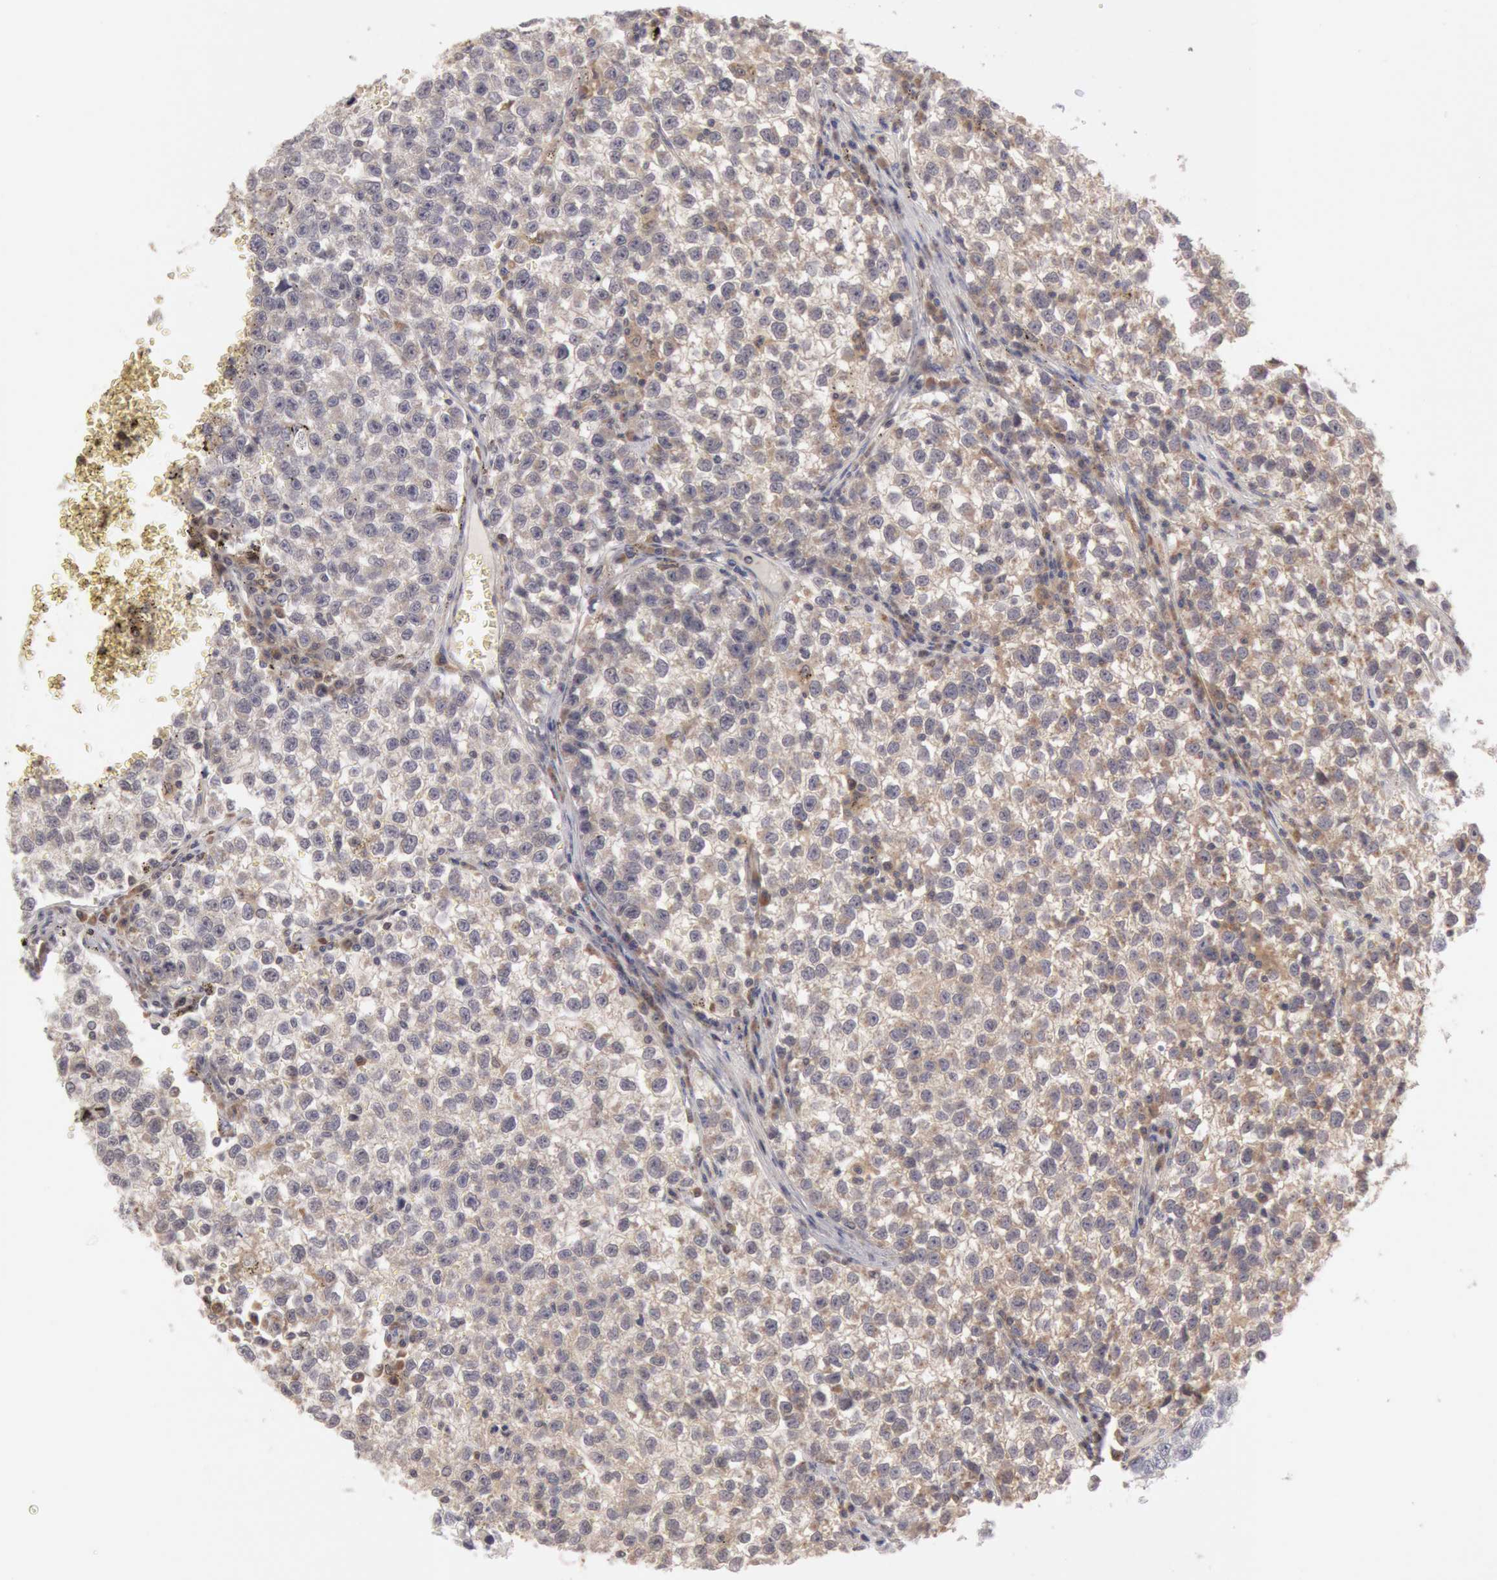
{"staining": {"intensity": "moderate", "quantity": "25%-75%", "location": "cytoplasmic/membranous"}, "tissue": "testis cancer", "cell_type": "Tumor cells", "image_type": "cancer", "snomed": [{"axis": "morphology", "description": "Seminoma, NOS"}, {"axis": "topography", "description": "Testis"}], "caption": "An image showing moderate cytoplasmic/membranous staining in about 25%-75% of tumor cells in testis seminoma, as visualized by brown immunohistochemical staining.", "gene": "PLA2G6", "patient": {"sex": "male", "age": 35}}